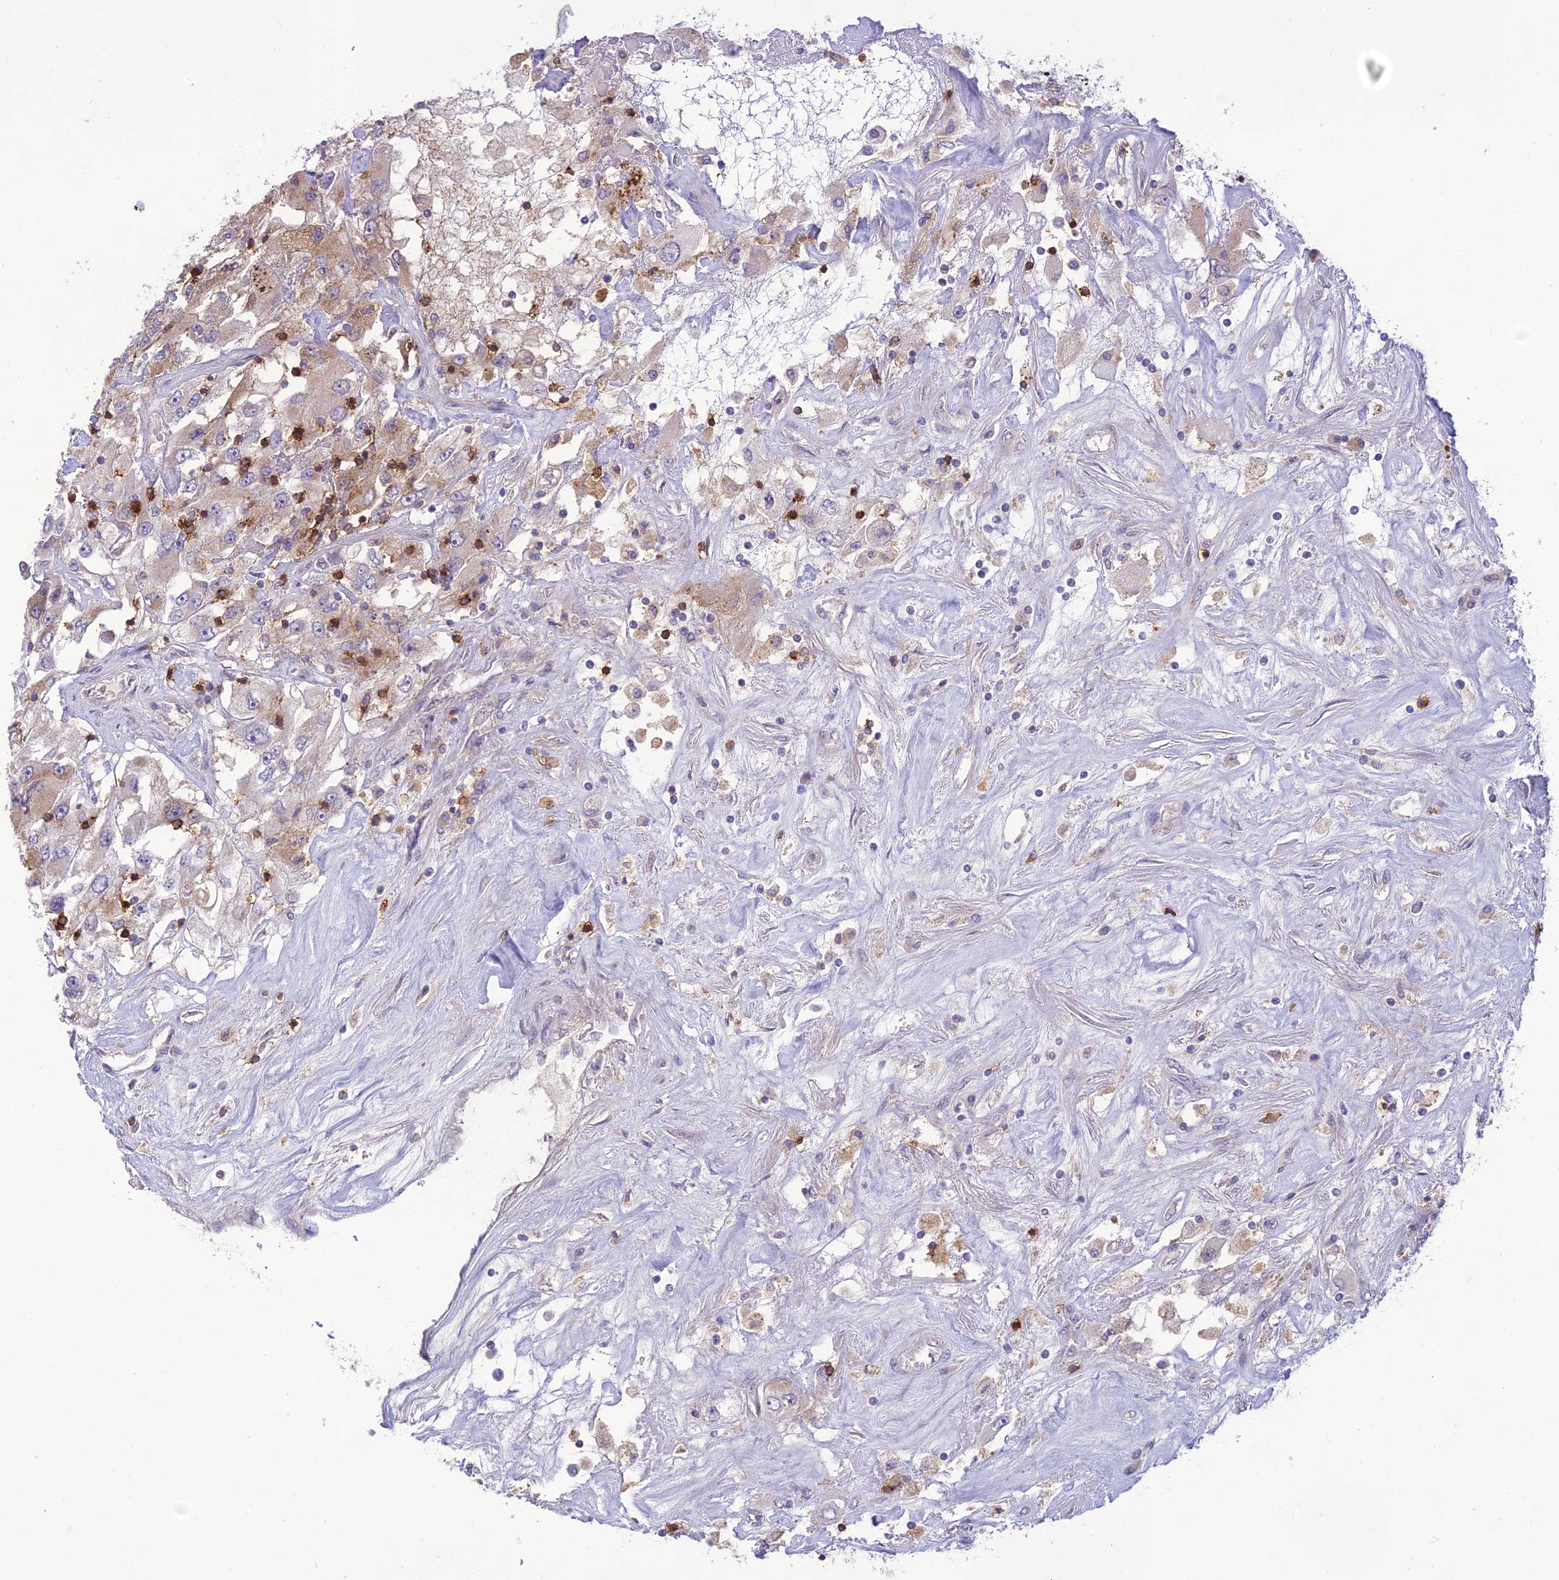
{"staining": {"intensity": "weak", "quantity": "<25%", "location": "cytoplasmic/membranous"}, "tissue": "renal cancer", "cell_type": "Tumor cells", "image_type": "cancer", "snomed": [{"axis": "morphology", "description": "Adenocarcinoma, NOS"}, {"axis": "topography", "description": "Kidney"}], "caption": "An immunohistochemistry (IHC) histopathology image of adenocarcinoma (renal) is shown. There is no staining in tumor cells of adenocarcinoma (renal).", "gene": "ITGAE", "patient": {"sex": "female", "age": 52}}